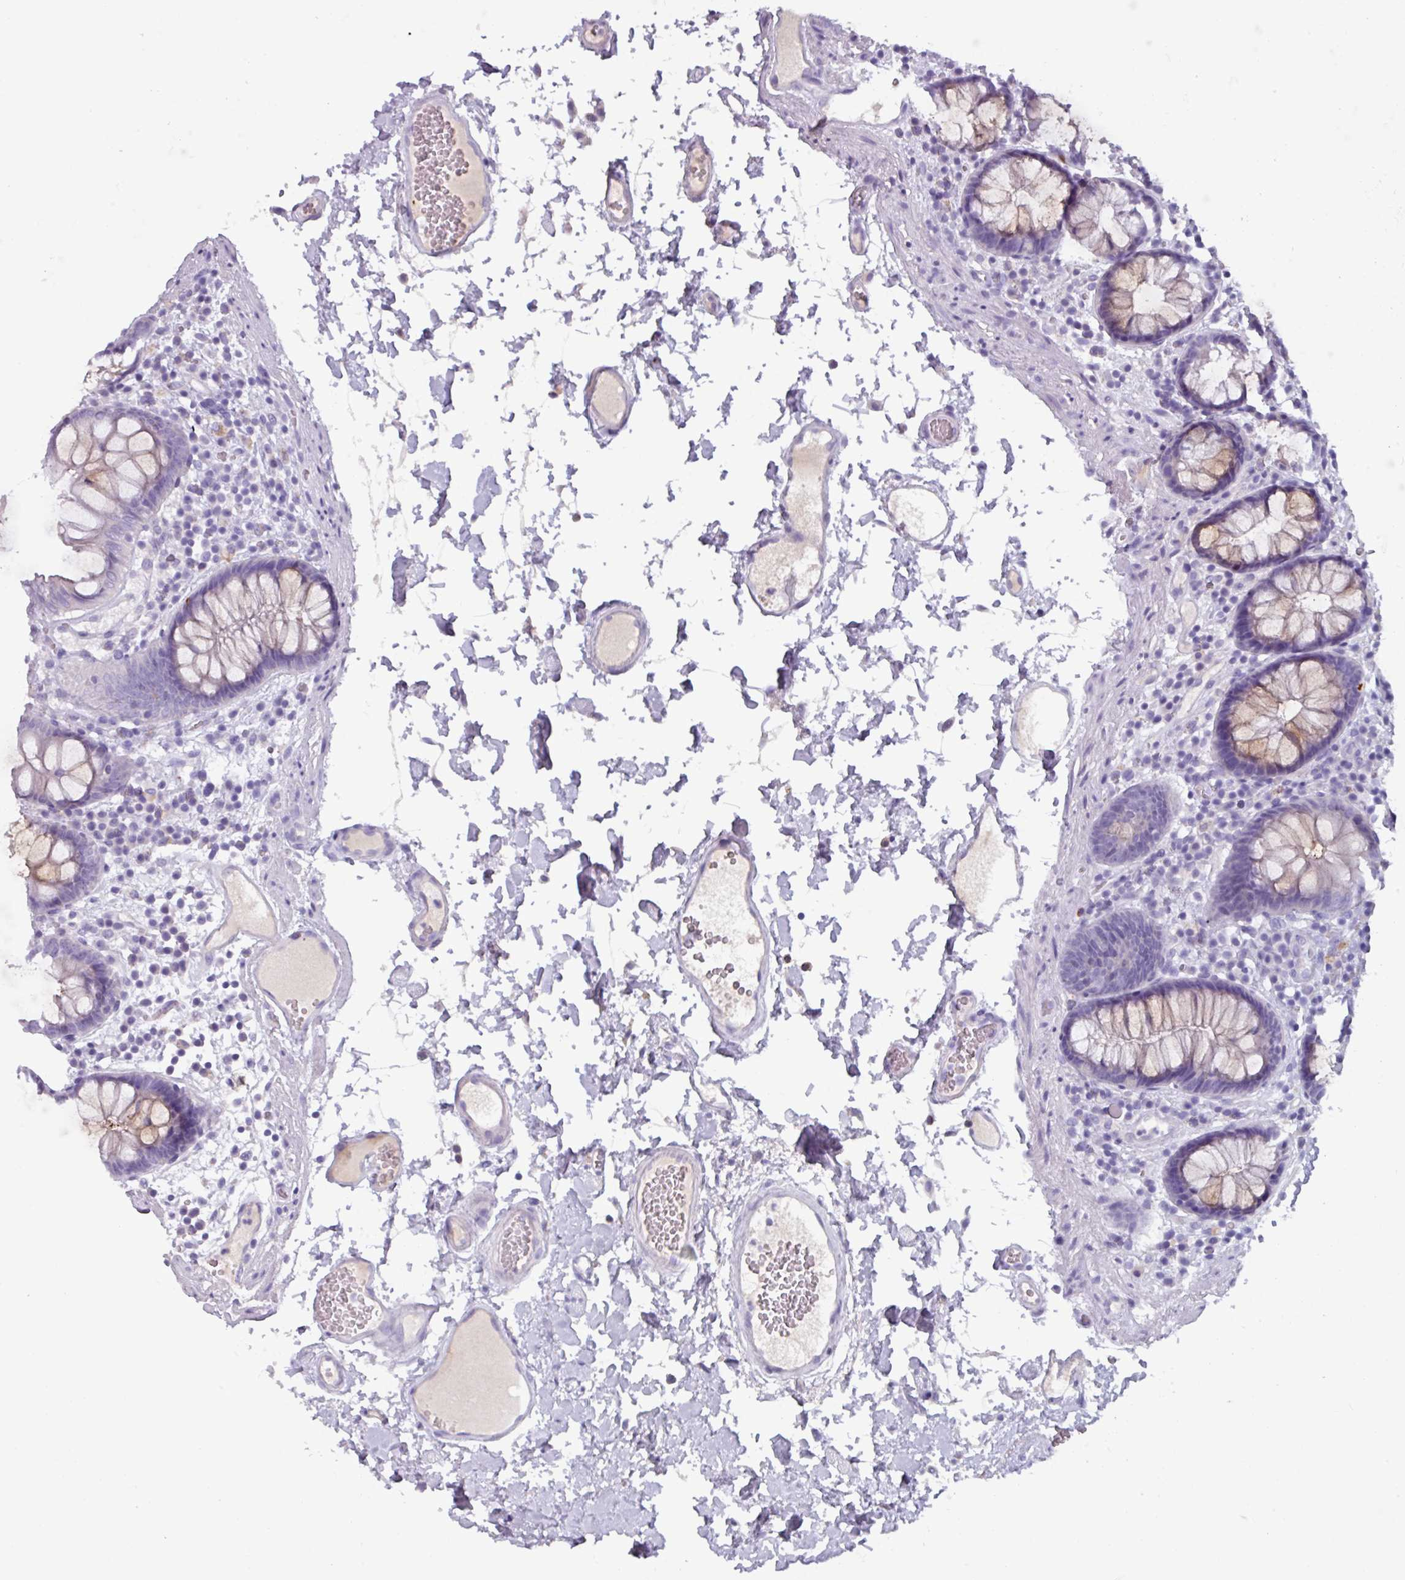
{"staining": {"intensity": "negative", "quantity": "none", "location": "none"}, "tissue": "colon", "cell_type": "Endothelial cells", "image_type": "normal", "snomed": [{"axis": "morphology", "description": "Normal tissue, NOS"}, {"axis": "topography", "description": "Colon"}], "caption": "This histopathology image is of benign colon stained with immunohistochemistry to label a protein in brown with the nuclei are counter-stained blue. There is no staining in endothelial cells.", "gene": "OR2T10", "patient": {"sex": "male", "age": 84}}